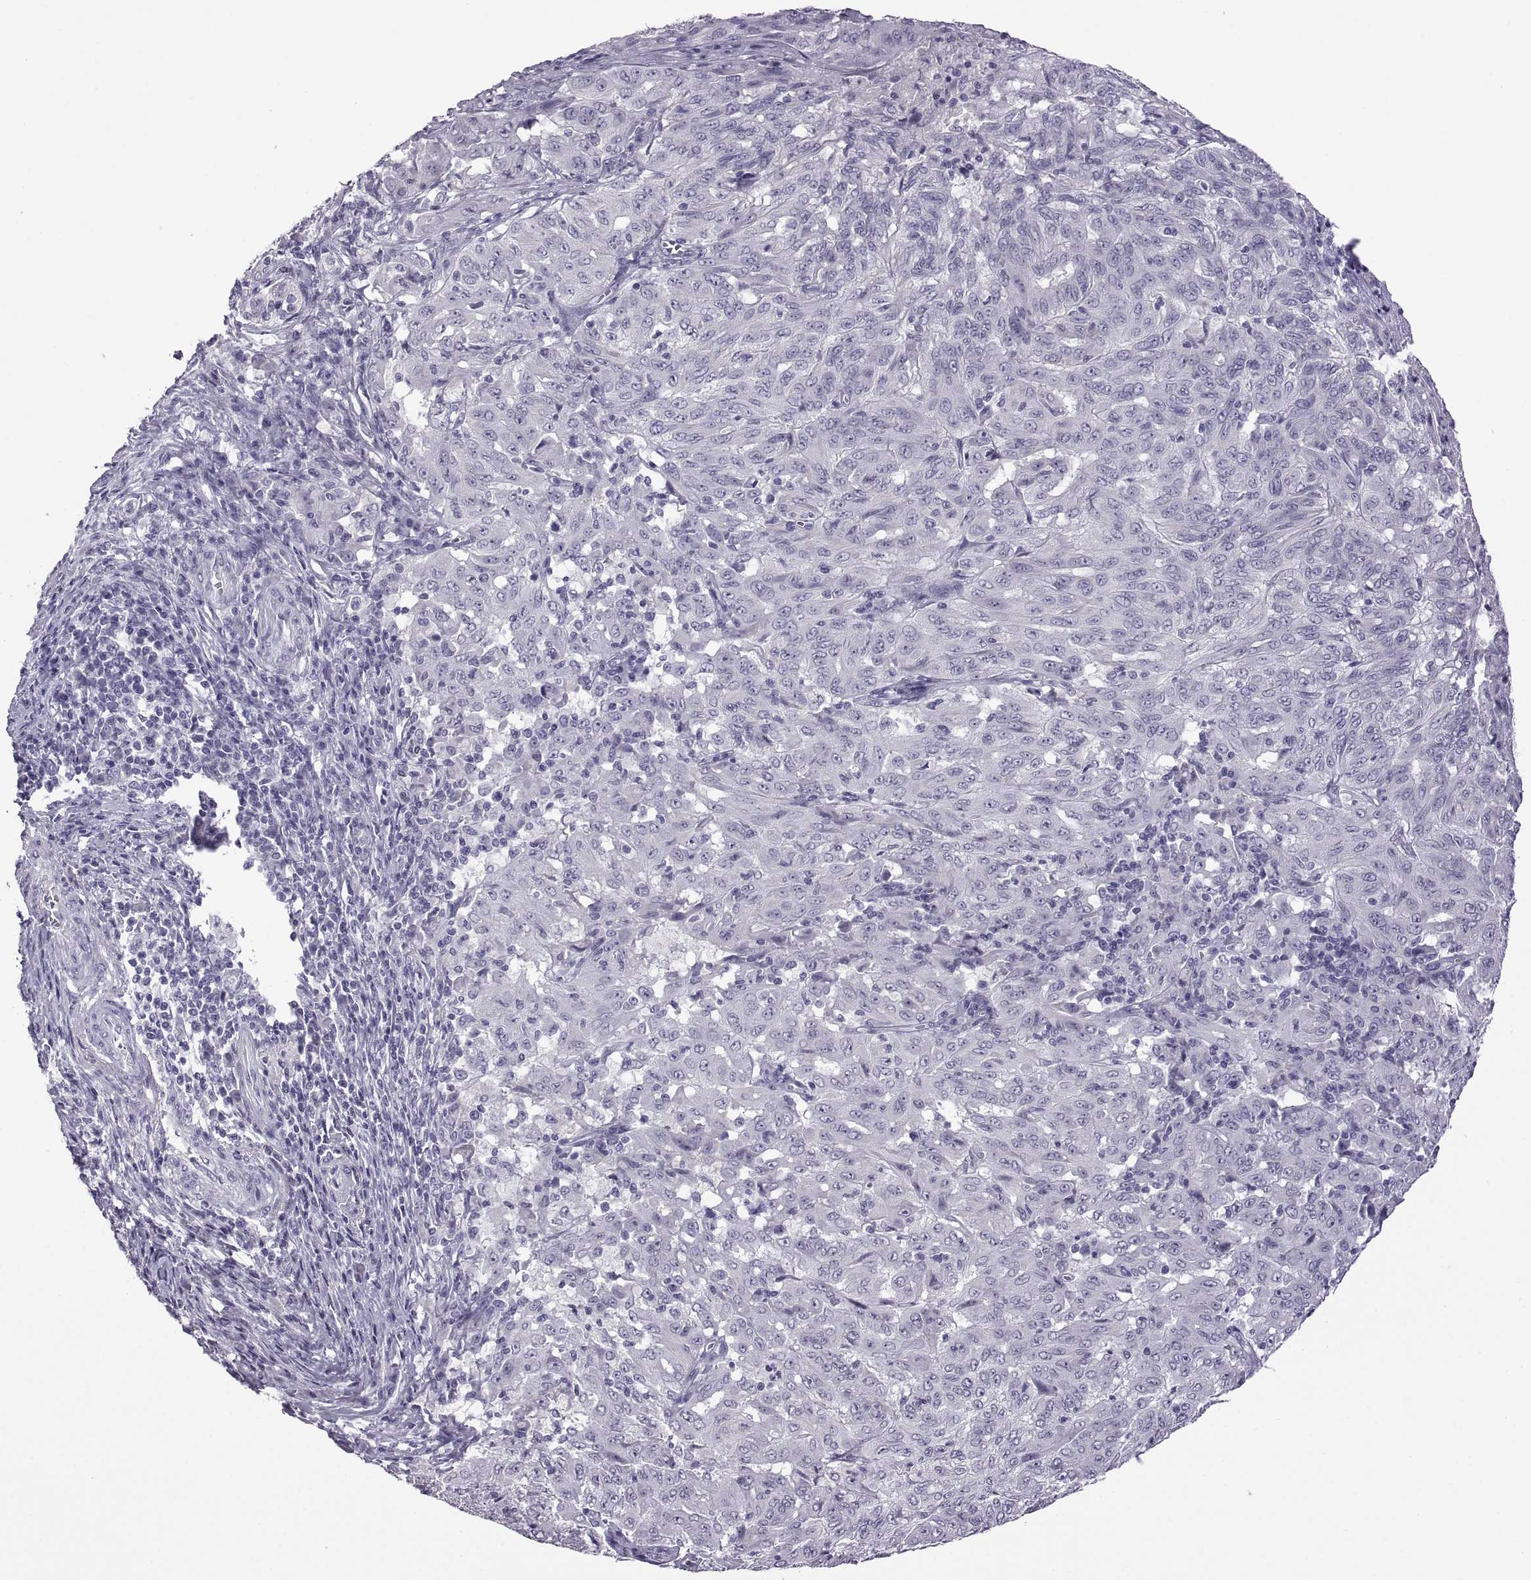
{"staining": {"intensity": "negative", "quantity": "none", "location": "none"}, "tissue": "pancreatic cancer", "cell_type": "Tumor cells", "image_type": "cancer", "snomed": [{"axis": "morphology", "description": "Adenocarcinoma, NOS"}, {"axis": "topography", "description": "Pancreas"}], "caption": "The photomicrograph demonstrates no staining of tumor cells in pancreatic cancer.", "gene": "RDM1", "patient": {"sex": "male", "age": 63}}